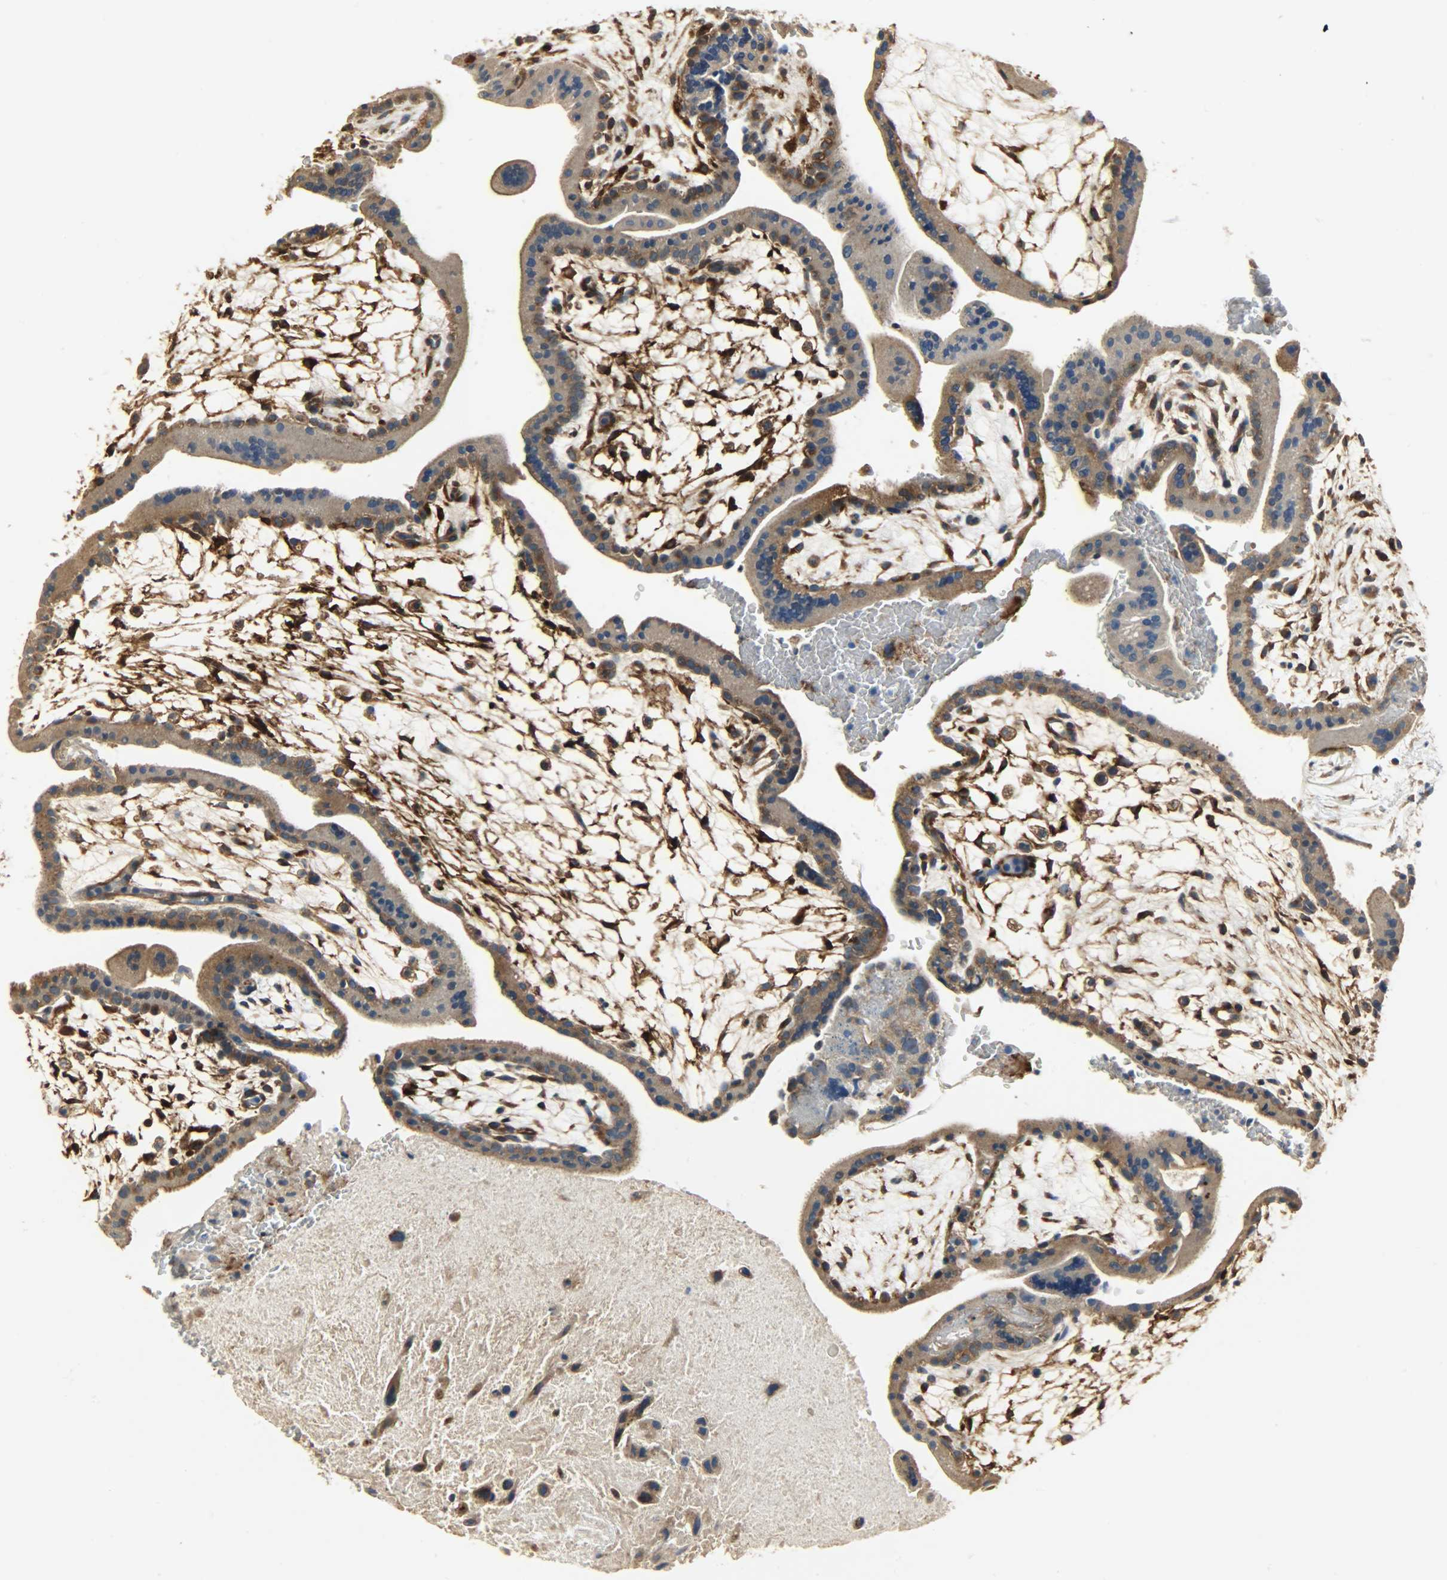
{"staining": {"intensity": "moderate", "quantity": ">75%", "location": "cytoplasmic/membranous"}, "tissue": "placenta", "cell_type": "Decidual cells", "image_type": "normal", "snomed": [{"axis": "morphology", "description": "Normal tissue, NOS"}, {"axis": "topography", "description": "Placenta"}], "caption": "Immunohistochemistry (IHC) of normal human placenta shows medium levels of moderate cytoplasmic/membranous staining in about >75% of decidual cells.", "gene": "C1orf198", "patient": {"sex": "female", "age": 35}}